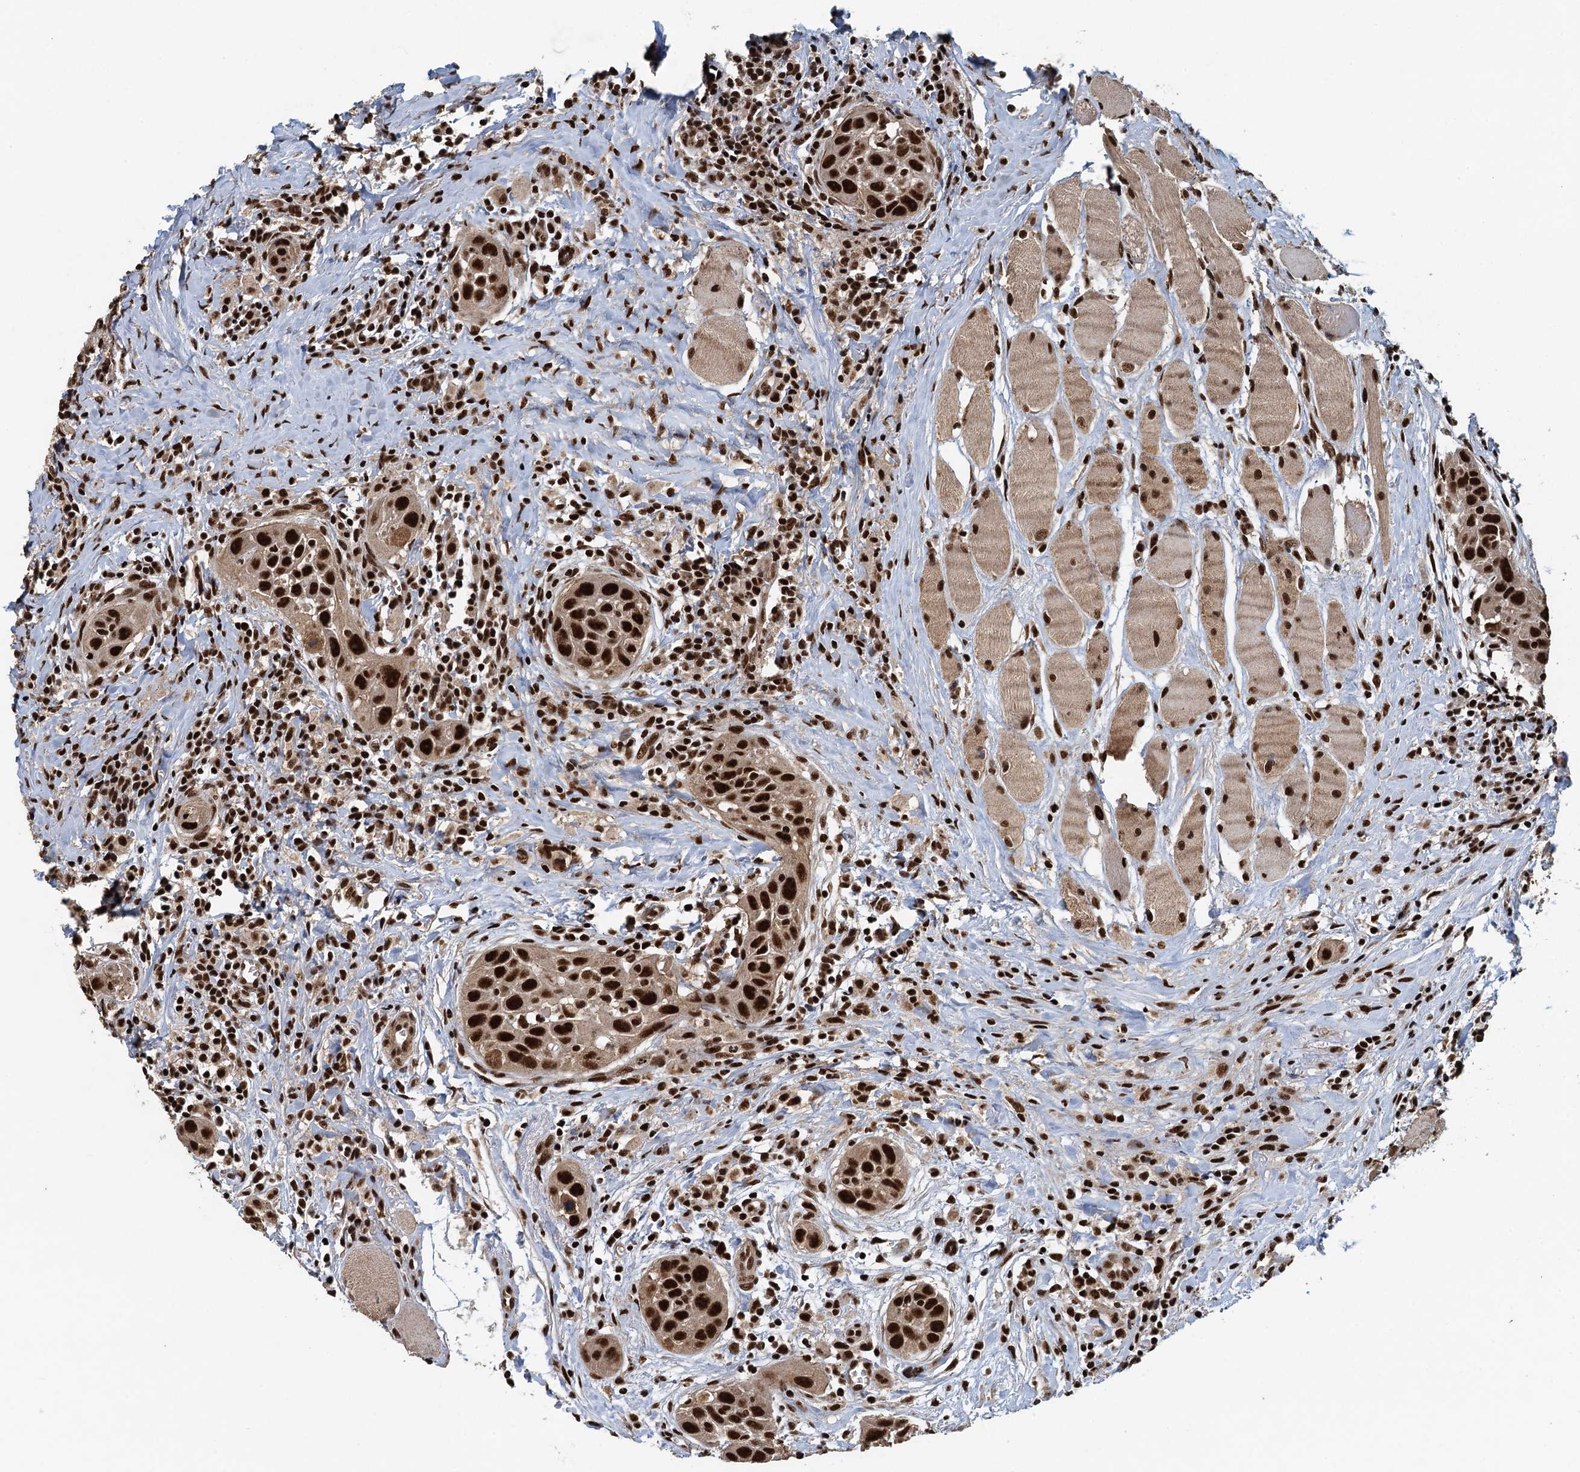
{"staining": {"intensity": "strong", "quantity": ">75%", "location": "nuclear"}, "tissue": "head and neck cancer", "cell_type": "Tumor cells", "image_type": "cancer", "snomed": [{"axis": "morphology", "description": "Squamous cell carcinoma, NOS"}, {"axis": "topography", "description": "Oral tissue"}, {"axis": "topography", "description": "Head-Neck"}], "caption": "Immunohistochemical staining of squamous cell carcinoma (head and neck) demonstrates strong nuclear protein staining in about >75% of tumor cells.", "gene": "ZC3H18", "patient": {"sex": "female", "age": 50}}